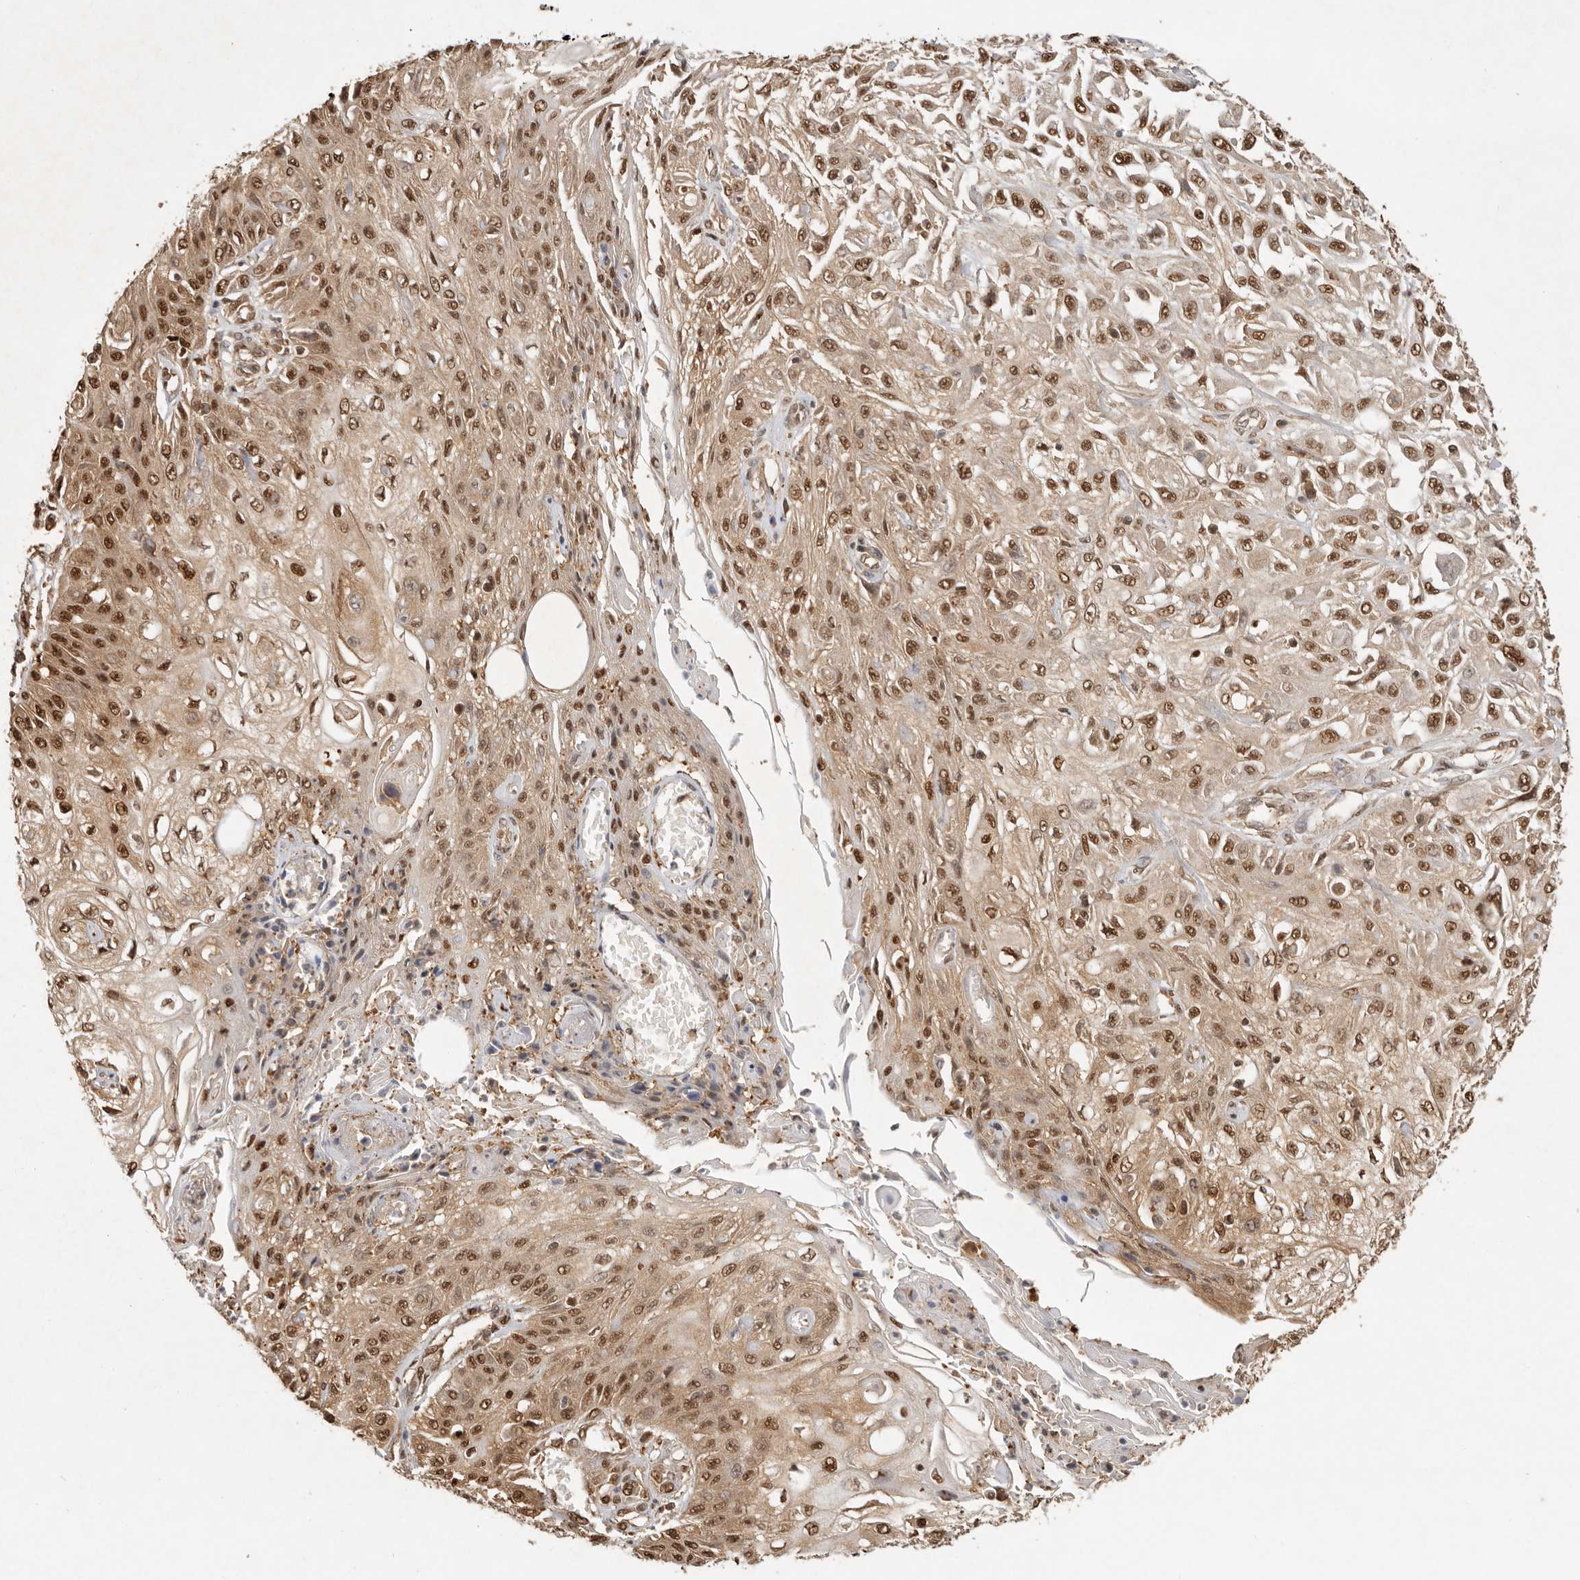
{"staining": {"intensity": "moderate", "quantity": ">75%", "location": "cytoplasmic/membranous,nuclear"}, "tissue": "skin cancer", "cell_type": "Tumor cells", "image_type": "cancer", "snomed": [{"axis": "morphology", "description": "Squamous cell carcinoma, NOS"}, {"axis": "morphology", "description": "Squamous cell carcinoma, metastatic, NOS"}, {"axis": "topography", "description": "Skin"}, {"axis": "topography", "description": "Lymph node"}], "caption": "Protein expression analysis of human skin squamous cell carcinoma reveals moderate cytoplasmic/membranous and nuclear positivity in about >75% of tumor cells.", "gene": "PSMA5", "patient": {"sex": "male", "age": 75}}